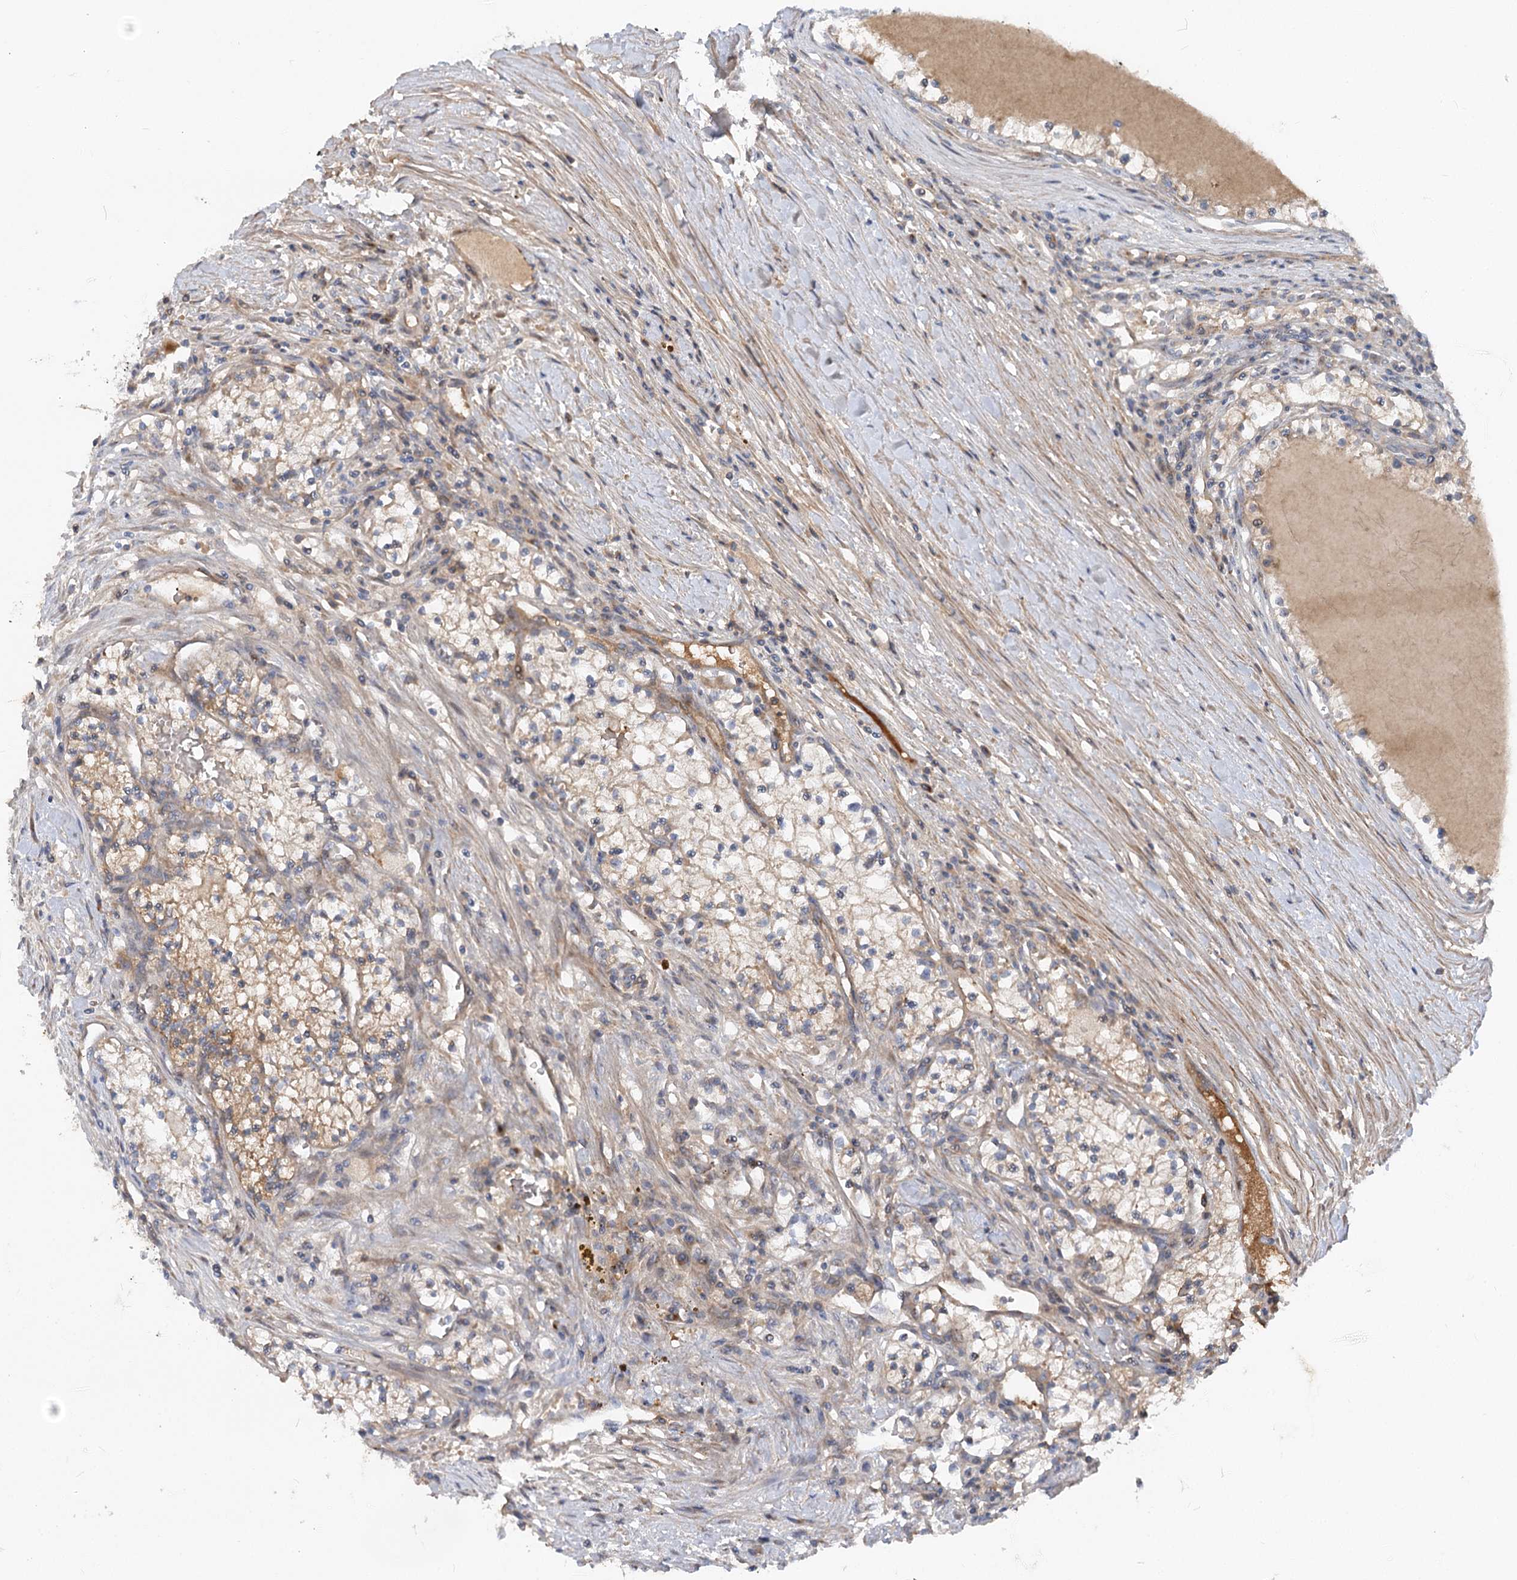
{"staining": {"intensity": "moderate", "quantity": "<25%", "location": "cytoplasmic/membranous"}, "tissue": "renal cancer", "cell_type": "Tumor cells", "image_type": "cancer", "snomed": [{"axis": "morphology", "description": "Normal tissue, NOS"}, {"axis": "morphology", "description": "Adenocarcinoma, NOS"}, {"axis": "topography", "description": "Kidney"}], "caption": "A brown stain shows moderate cytoplasmic/membranous expression of a protein in adenocarcinoma (renal) tumor cells.", "gene": "FGF19", "patient": {"sex": "male", "age": 68}}